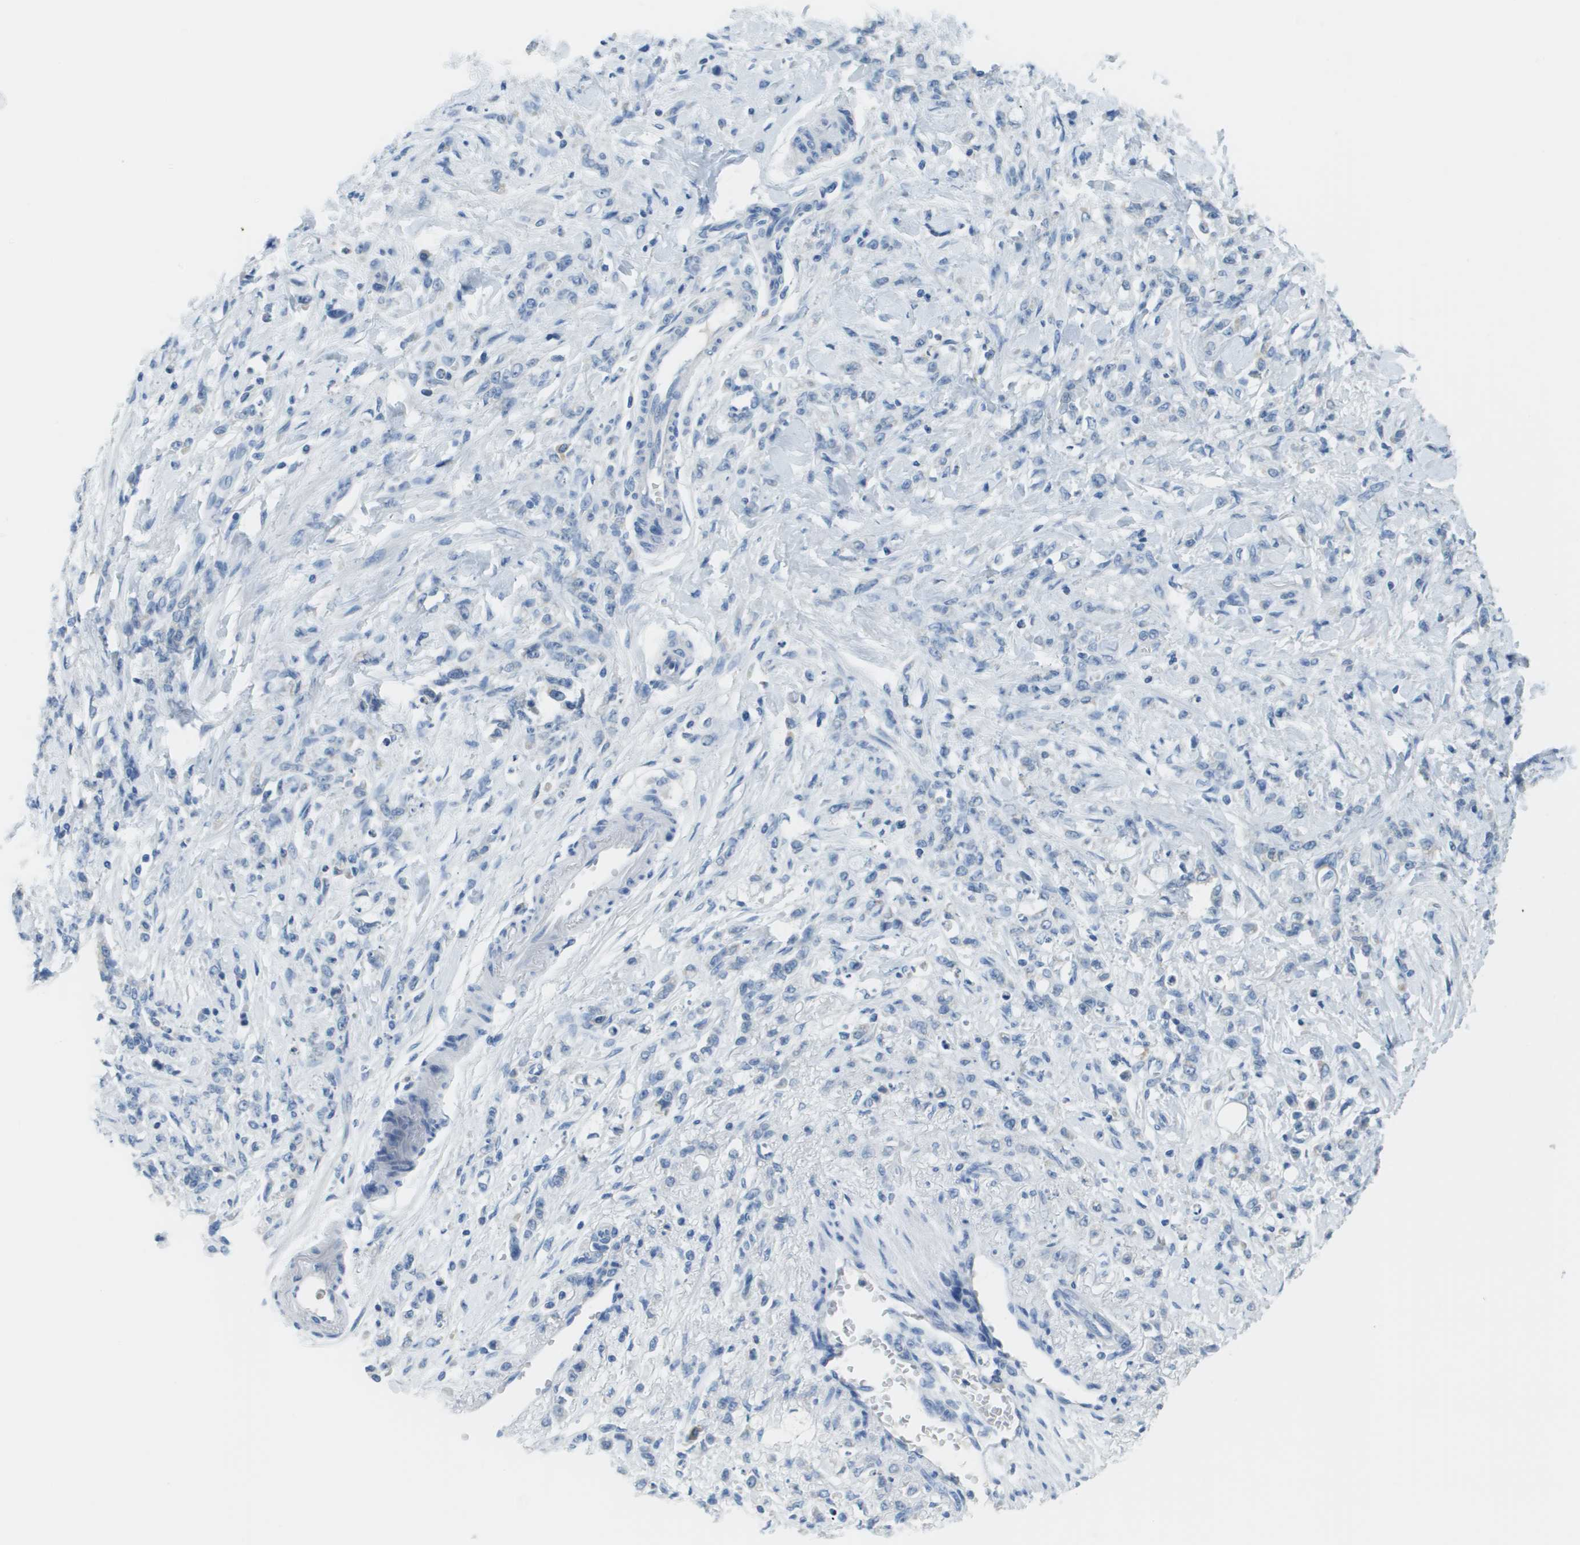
{"staining": {"intensity": "negative", "quantity": "none", "location": "none"}, "tissue": "stomach cancer", "cell_type": "Tumor cells", "image_type": "cancer", "snomed": [{"axis": "morphology", "description": "Normal tissue, NOS"}, {"axis": "morphology", "description": "Adenocarcinoma, NOS"}, {"axis": "topography", "description": "Stomach"}], "caption": "Tumor cells are negative for brown protein staining in adenocarcinoma (stomach).", "gene": "PTGDR2", "patient": {"sex": "male", "age": 82}}